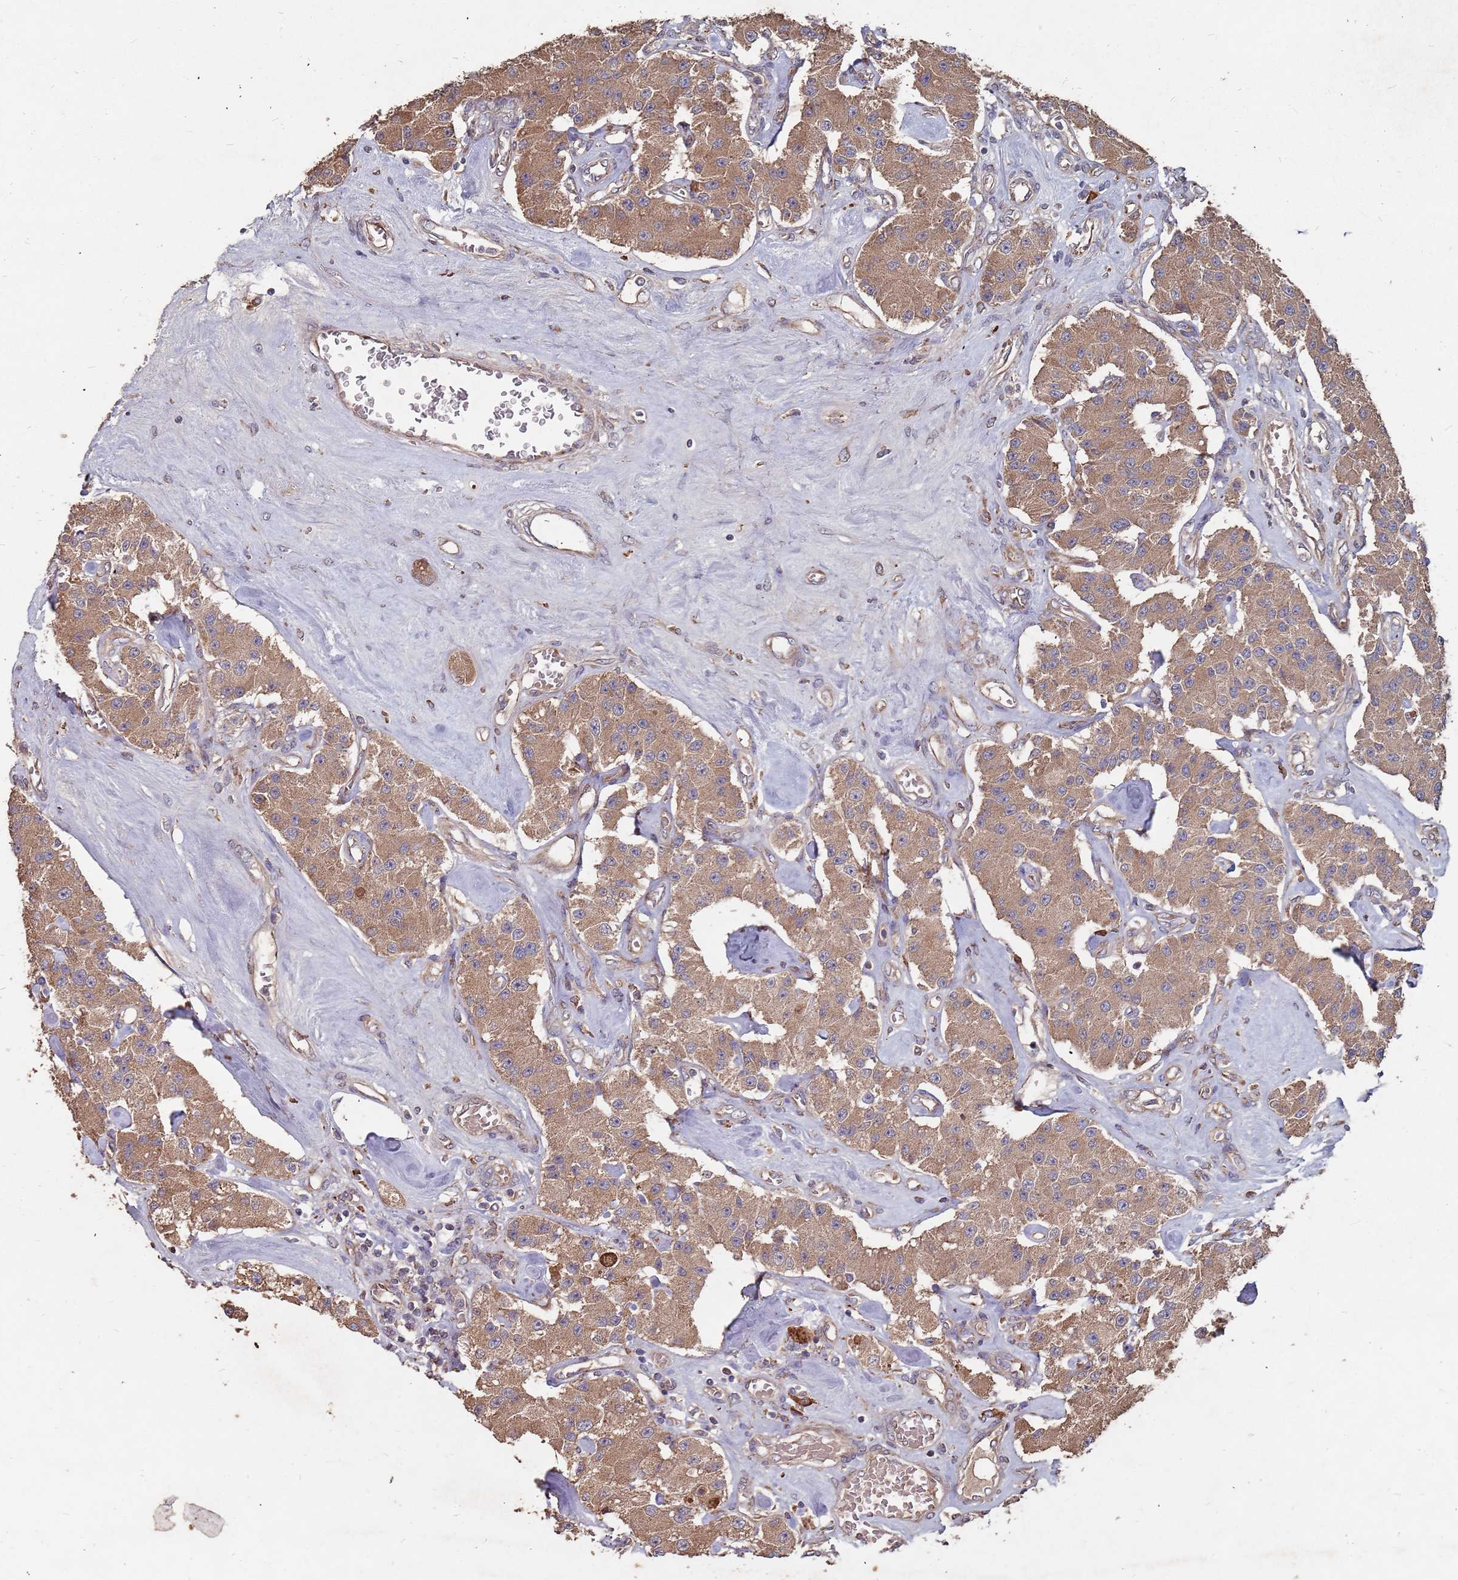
{"staining": {"intensity": "moderate", "quantity": ">75%", "location": "cytoplasmic/membranous"}, "tissue": "carcinoid", "cell_type": "Tumor cells", "image_type": "cancer", "snomed": [{"axis": "morphology", "description": "Carcinoid, malignant, NOS"}, {"axis": "topography", "description": "Pancreas"}], "caption": "Carcinoid tissue displays moderate cytoplasmic/membranous positivity in approximately >75% of tumor cells", "gene": "ATG5", "patient": {"sex": "male", "age": 41}}